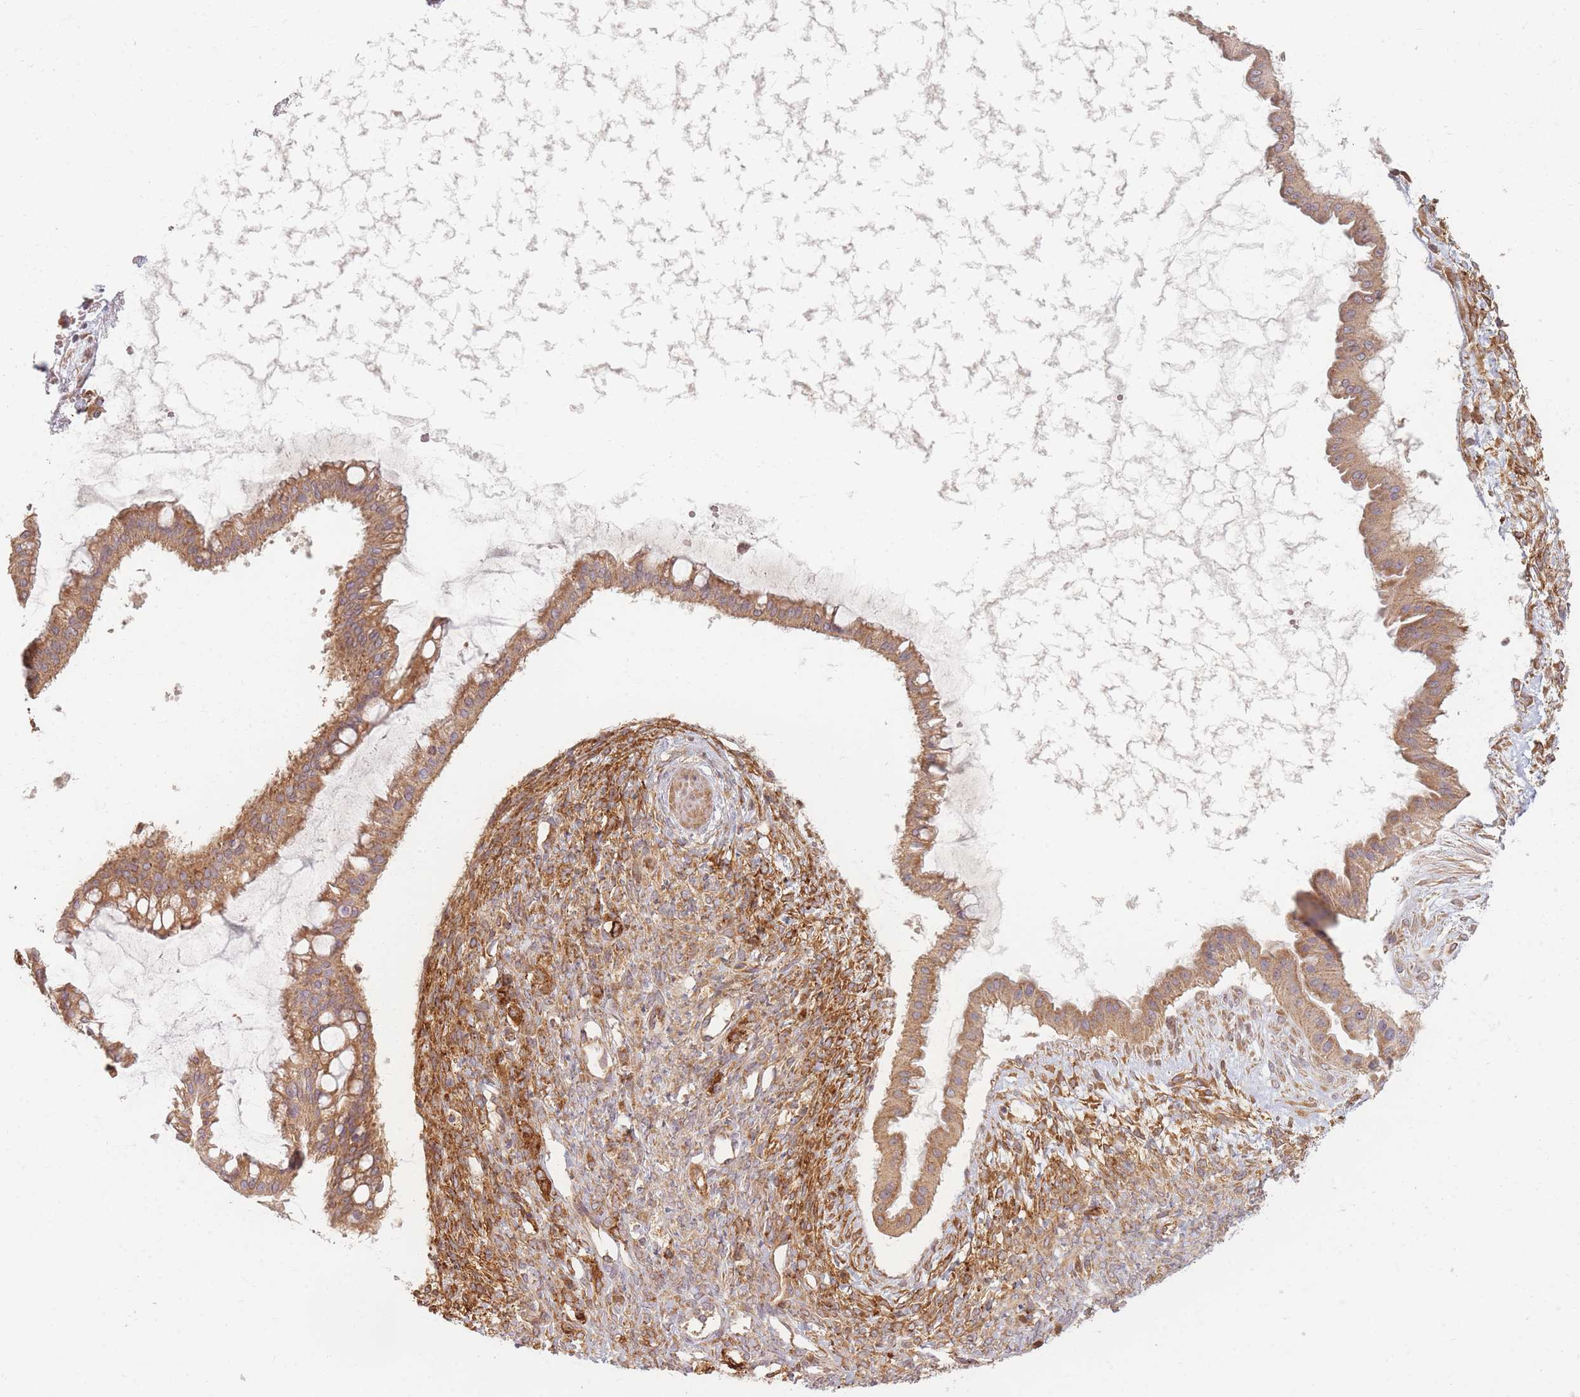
{"staining": {"intensity": "moderate", "quantity": ">75%", "location": "cytoplasmic/membranous"}, "tissue": "ovarian cancer", "cell_type": "Tumor cells", "image_type": "cancer", "snomed": [{"axis": "morphology", "description": "Cystadenocarcinoma, mucinous, NOS"}, {"axis": "topography", "description": "Ovary"}], "caption": "Moderate cytoplasmic/membranous positivity is identified in approximately >75% of tumor cells in mucinous cystadenocarcinoma (ovarian).", "gene": "MRPS6", "patient": {"sex": "female", "age": 73}}